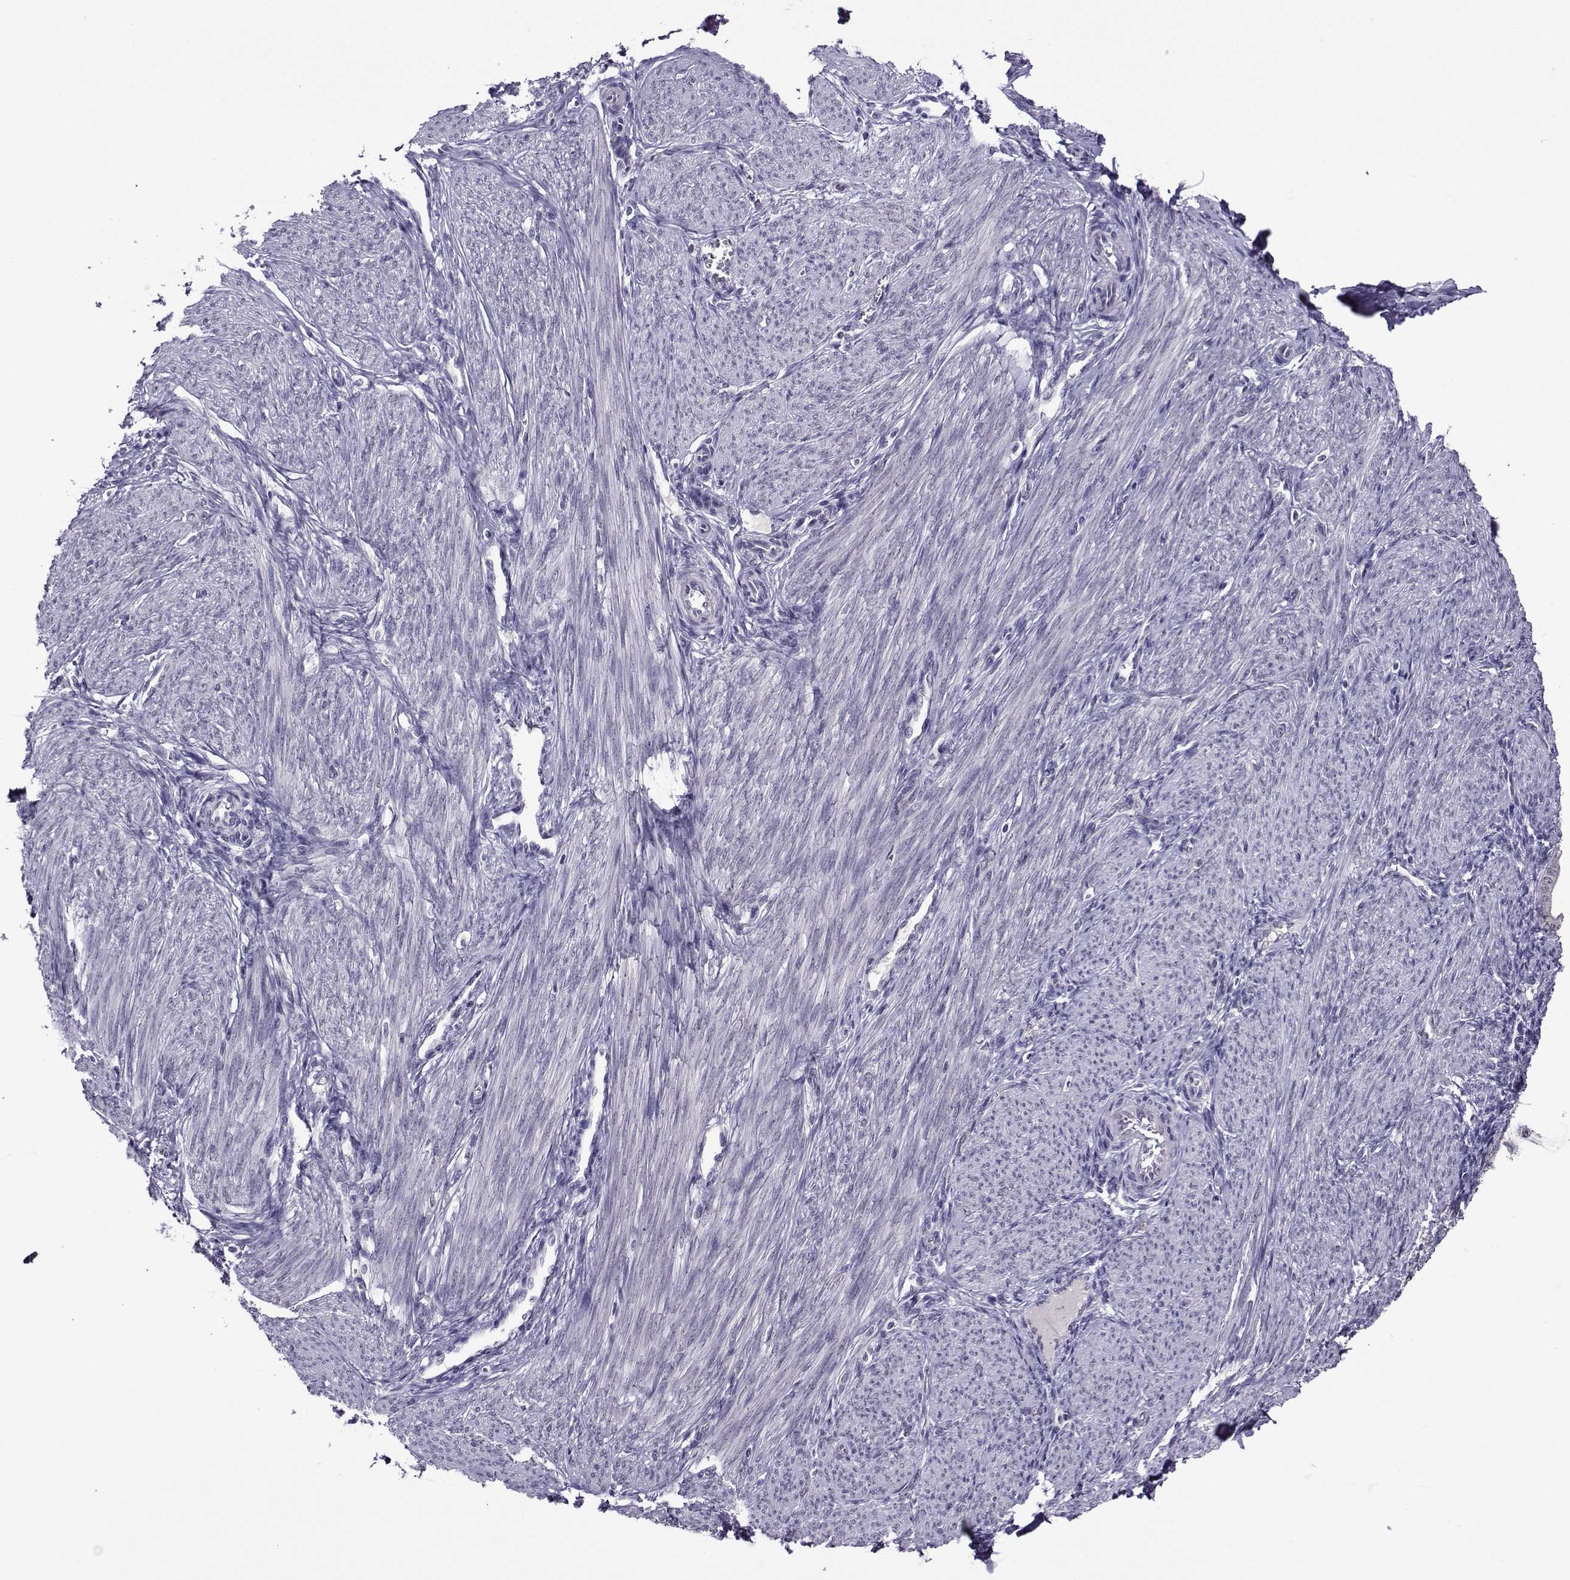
{"staining": {"intensity": "negative", "quantity": "none", "location": "none"}, "tissue": "endometrium", "cell_type": "Cells in endometrial stroma", "image_type": "normal", "snomed": [{"axis": "morphology", "description": "Normal tissue, NOS"}, {"axis": "topography", "description": "Endometrium"}], "caption": "The photomicrograph displays no significant positivity in cells in endometrial stroma of endometrium.", "gene": "DDX20", "patient": {"sex": "female", "age": 39}}